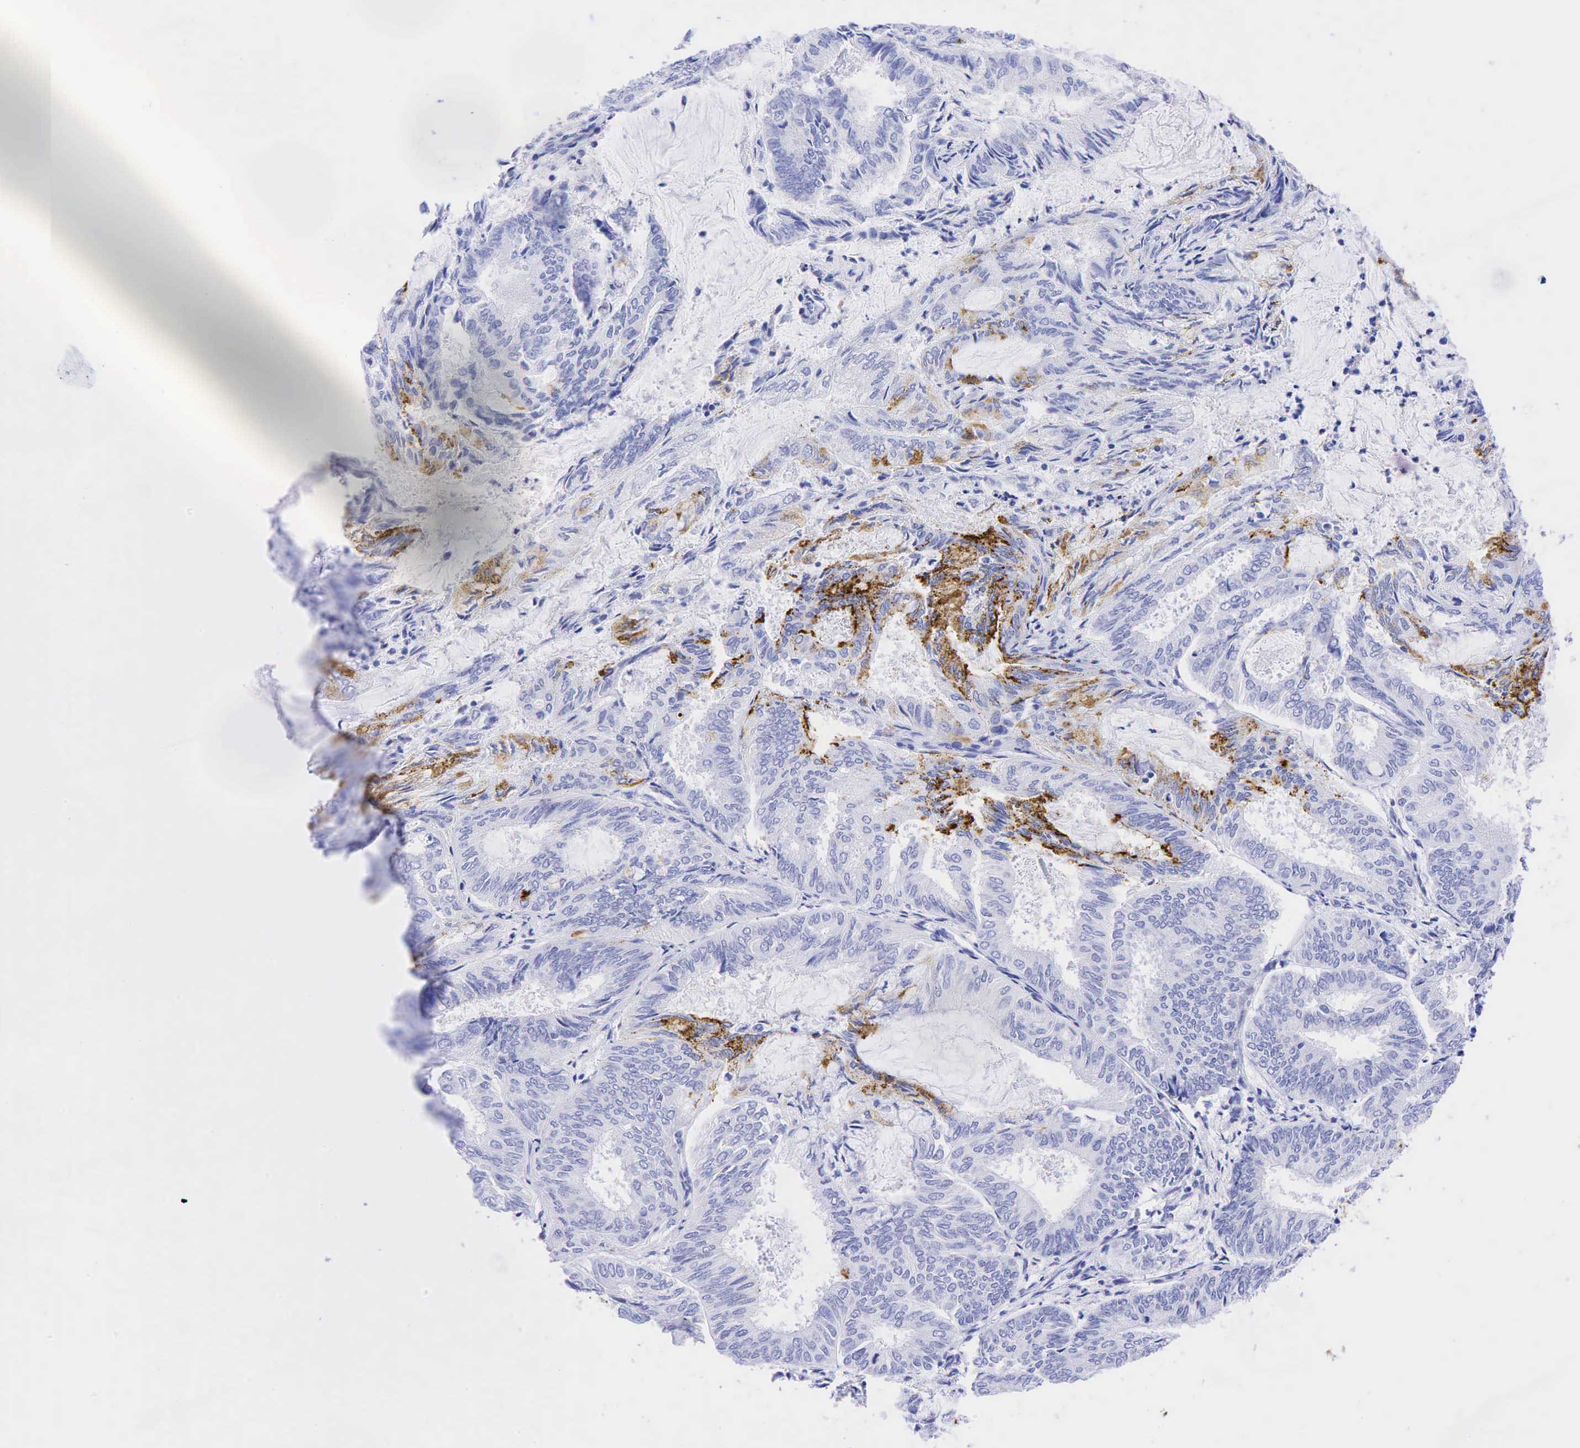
{"staining": {"intensity": "strong", "quantity": "<25%", "location": "cytoplasmic/membranous"}, "tissue": "endometrial cancer", "cell_type": "Tumor cells", "image_type": "cancer", "snomed": [{"axis": "morphology", "description": "Adenocarcinoma, NOS"}, {"axis": "topography", "description": "Endometrium"}], "caption": "Endometrial adenocarcinoma stained with a protein marker shows strong staining in tumor cells.", "gene": "CHGA", "patient": {"sex": "female", "age": 59}}